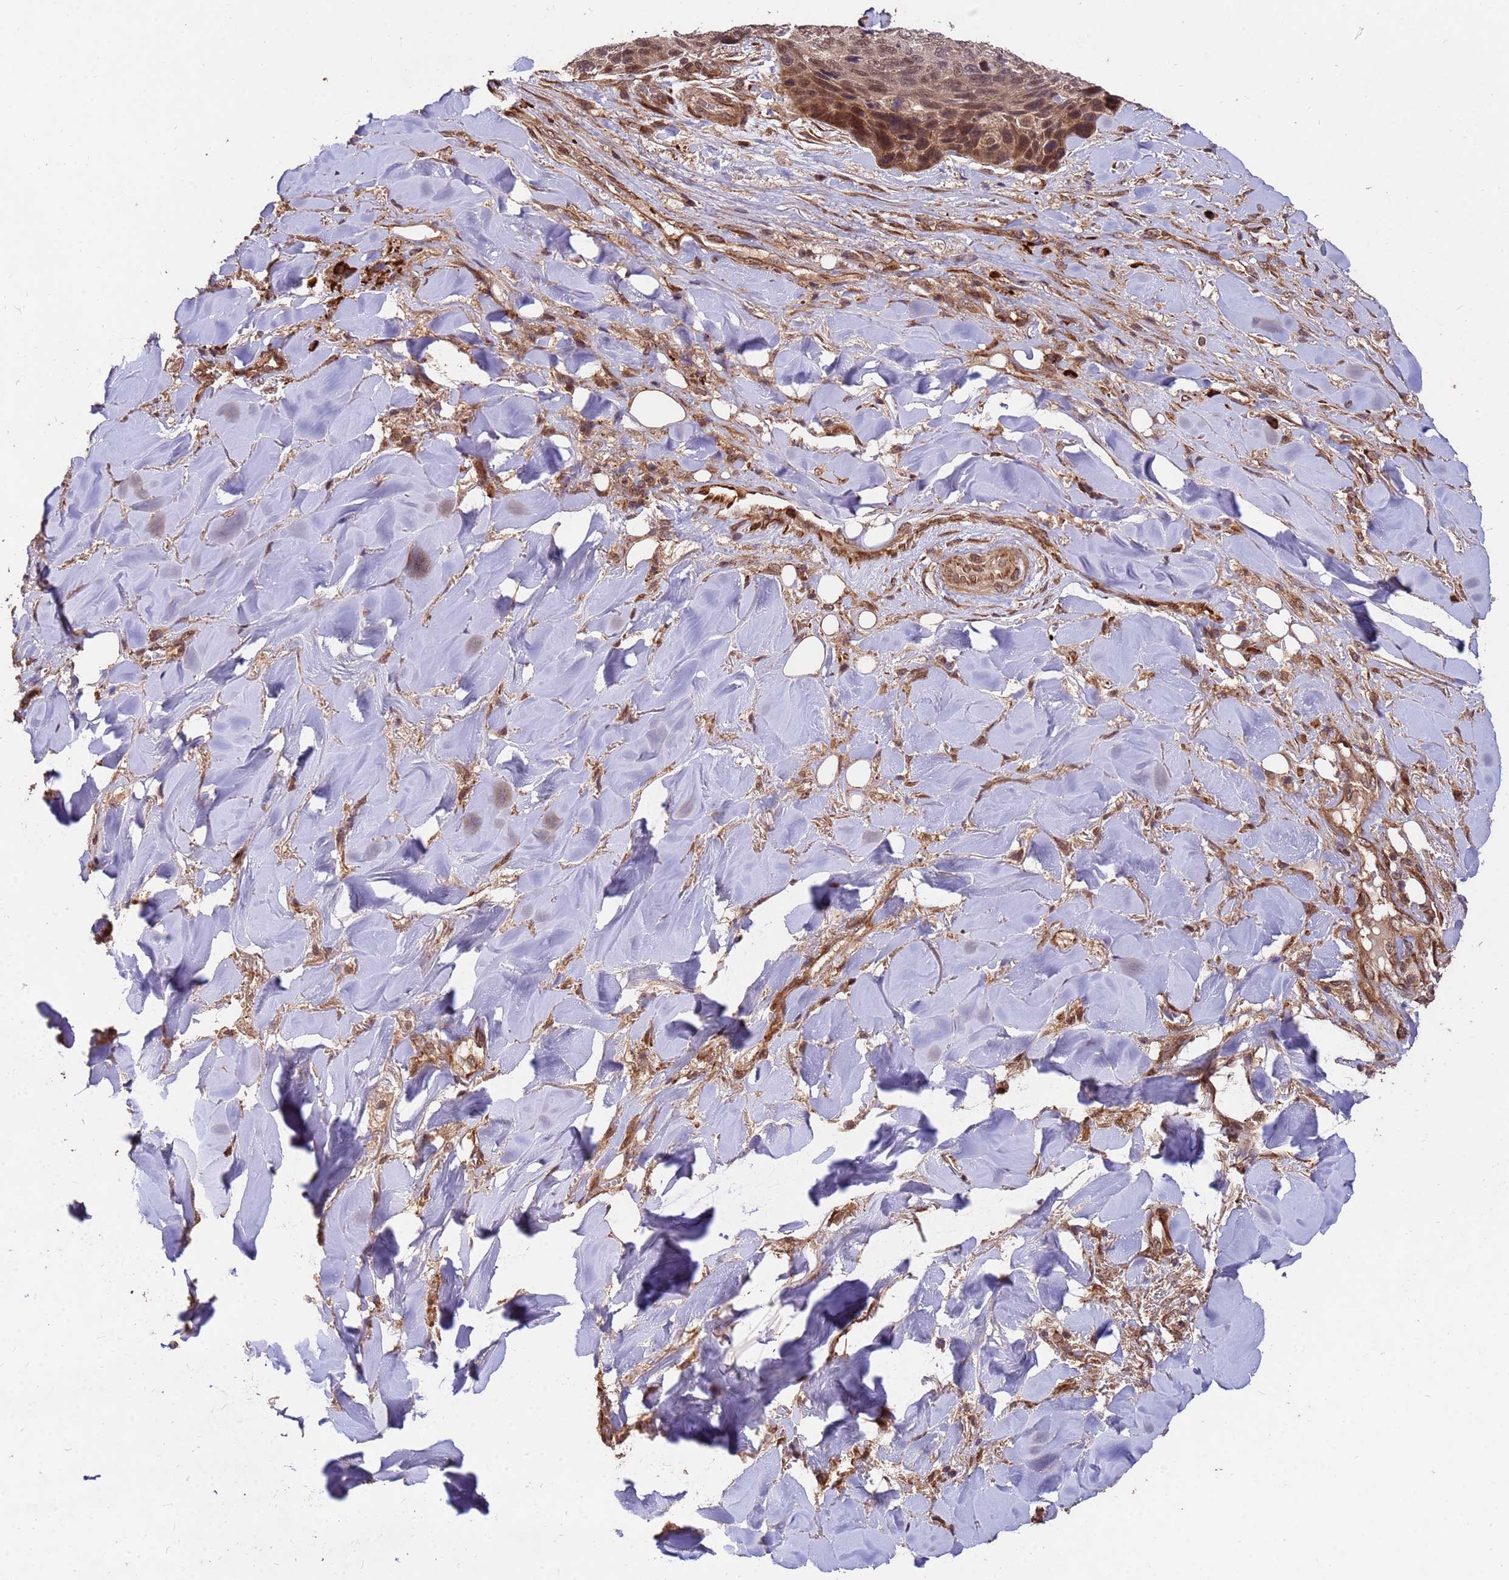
{"staining": {"intensity": "moderate", "quantity": ">75%", "location": "nuclear"}, "tissue": "skin cancer", "cell_type": "Tumor cells", "image_type": "cancer", "snomed": [{"axis": "morphology", "description": "Basal cell carcinoma"}, {"axis": "topography", "description": "Skin"}], "caption": "A high-resolution micrograph shows immunohistochemistry (IHC) staining of skin cancer, which displays moderate nuclear positivity in about >75% of tumor cells. The staining was performed using DAB to visualize the protein expression in brown, while the nuclei were stained in blue with hematoxylin (Magnification: 20x).", "gene": "ZNF619", "patient": {"sex": "female", "age": 74}}